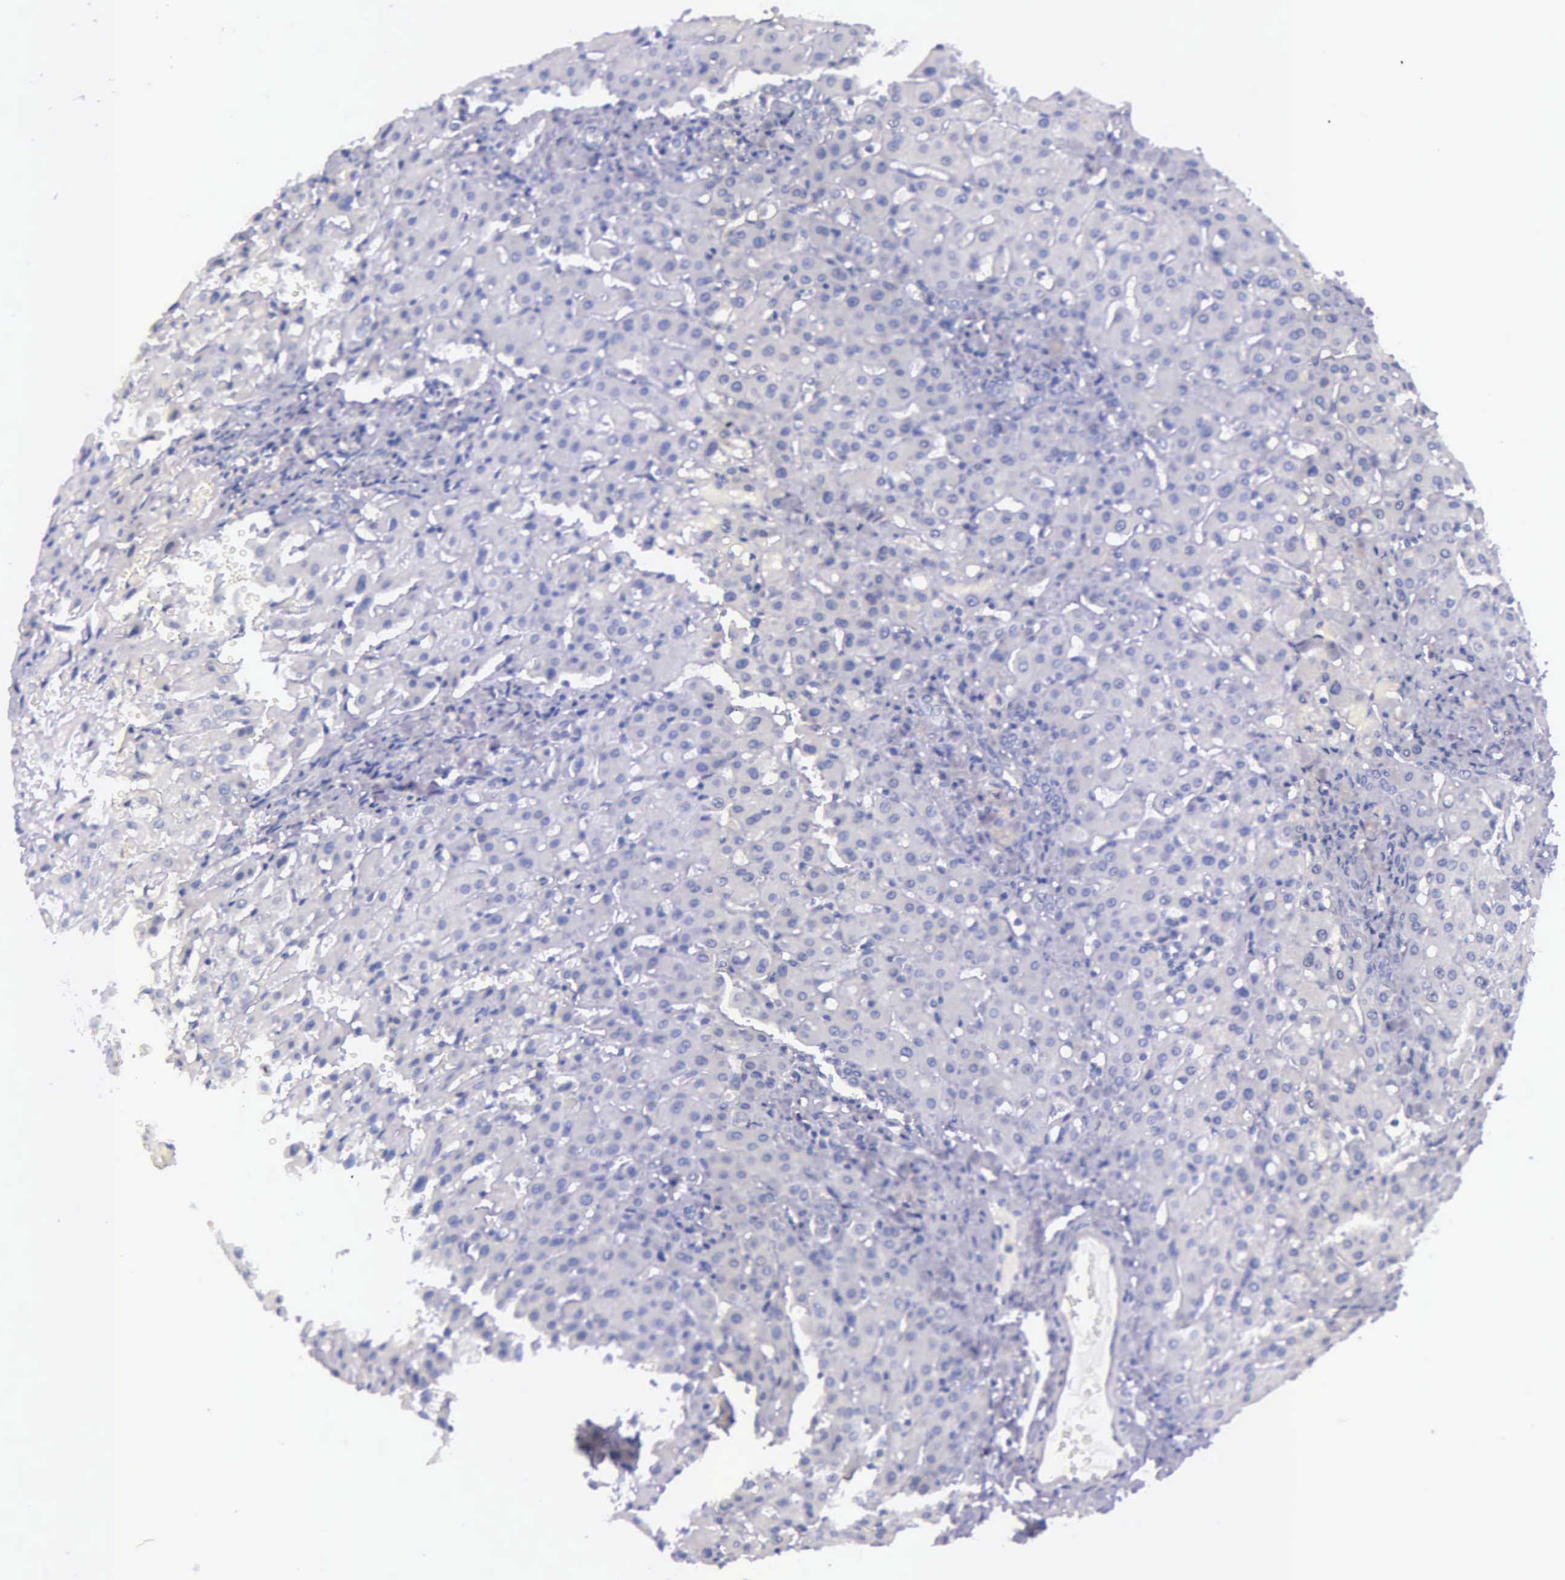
{"staining": {"intensity": "negative", "quantity": "none", "location": "none"}, "tissue": "liver", "cell_type": "Cholangiocytes", "image_type": "normal", "snomed": [{"axis": "morphology", "description": "Normal tissue, NOS"}, {"axis": "topography", "description": "Liver"}], "caption": "Photomicrograph shows no protein positivity in cholangiocytes of benign liver. (DAB (3,3'-diaminobenzidine) immunohistochemistry (IHC) with hematoxylin counter stain).", "gene": "THSD7A", "patient": {"sex": "female", "age": 27}}